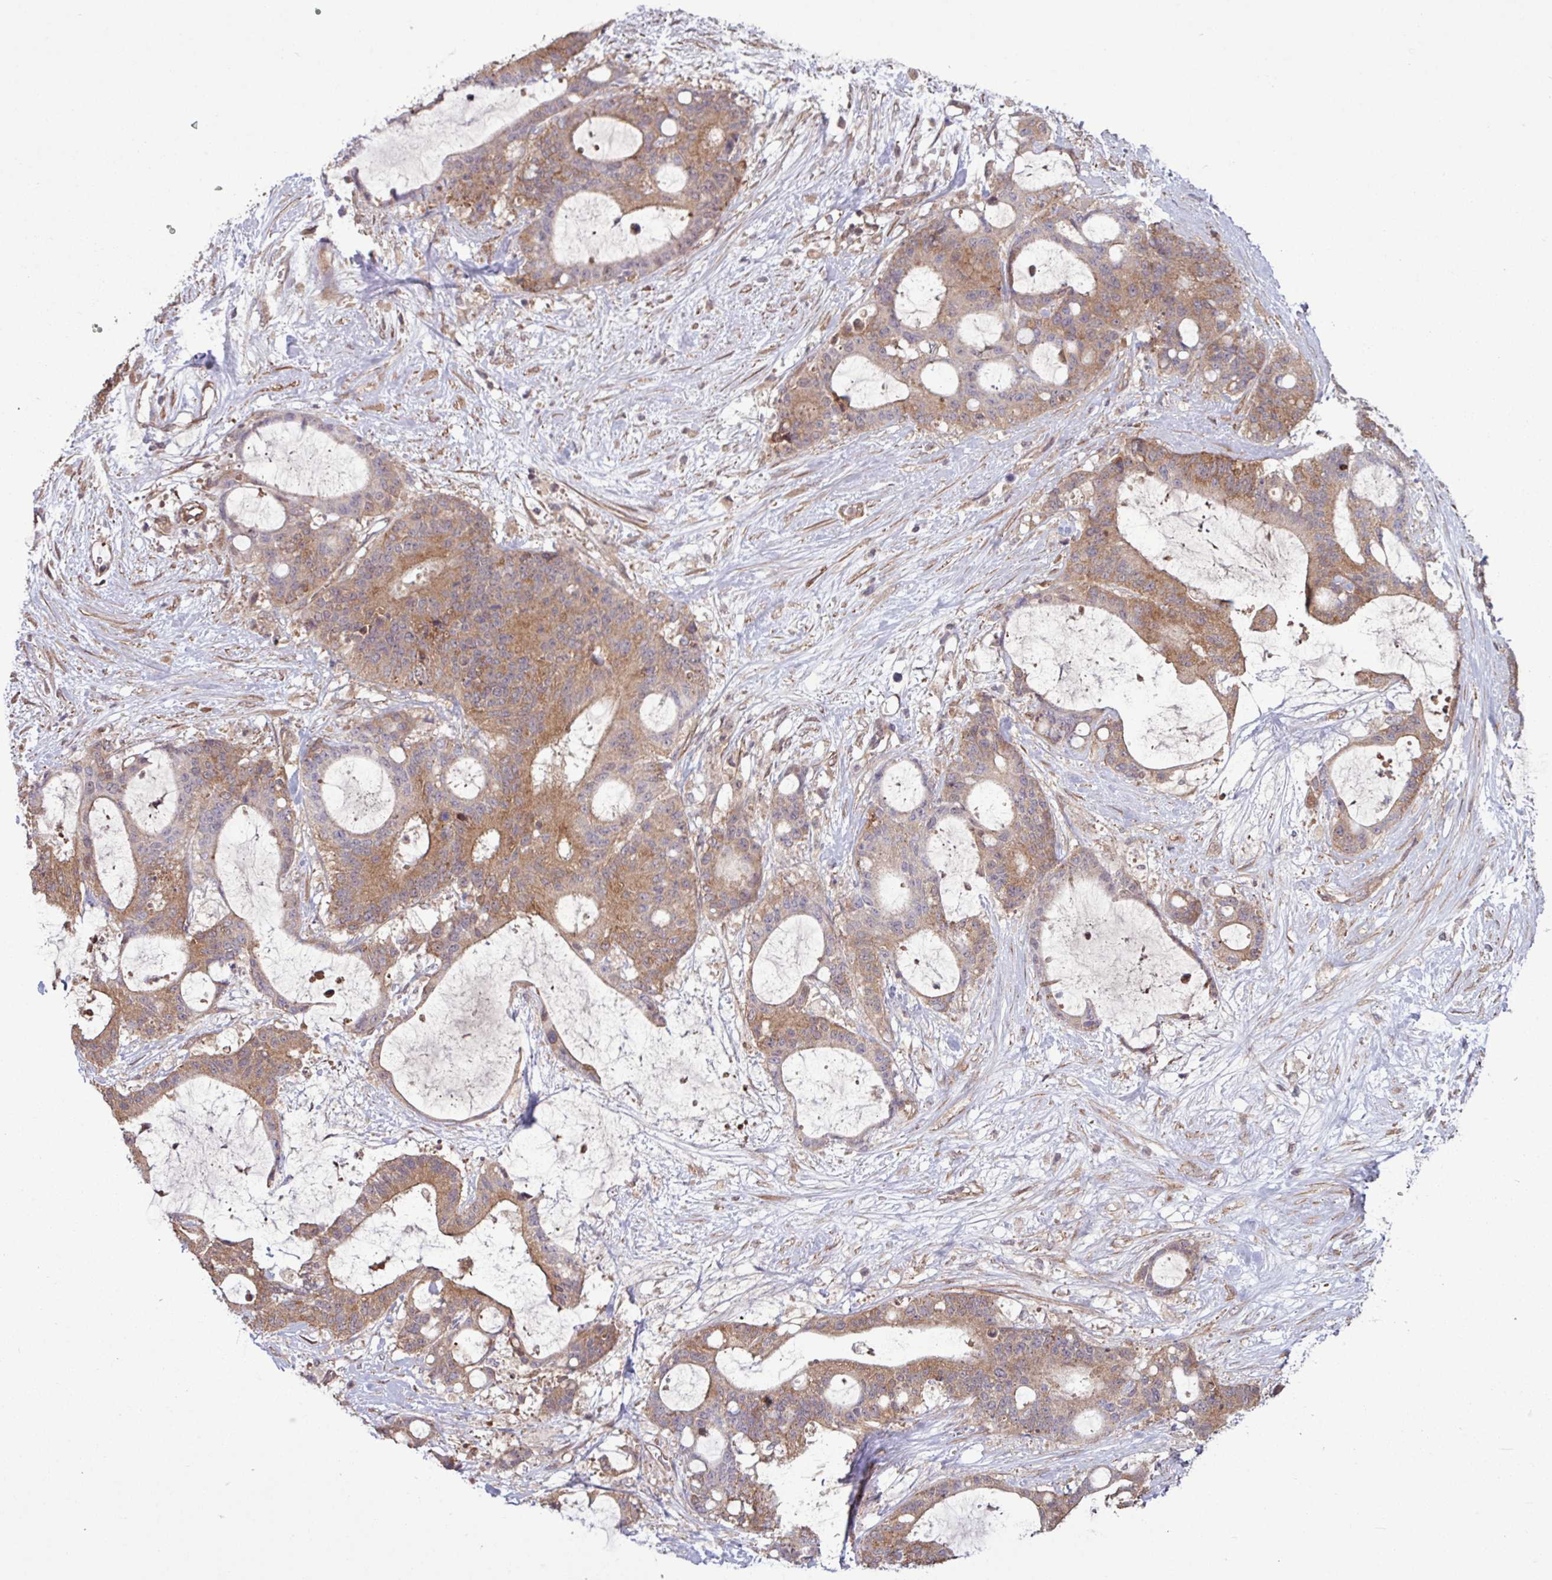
{"staining": {"intensity": "moderate", "quantity": ">75%", "location": "cytoplasmic/membranous"}, "tissue": "liver cancer", "cell_type": "Tumor cells", "image_type": "cancer", "snomed": [{"axis": "morphology", "description": "Normal tissue, NOS"}, {"axis": "morphology", "description": "Cholangiocarcinoma"}, {"axis": "topography", "description": "Liver"}, {"axis": "topography", "description": "Peripheral nerve tissue"}], "caption": "Protein expression analysis of liver cancer demonstrates moderate cytoplasmic/membranous expression in approximately >75% of tumor cells. (DAB IHC, brown staining for protein, blue staining for nuclei).", "gene": "TRABD2A", "patient": {"sex": "female", "age": 73}}